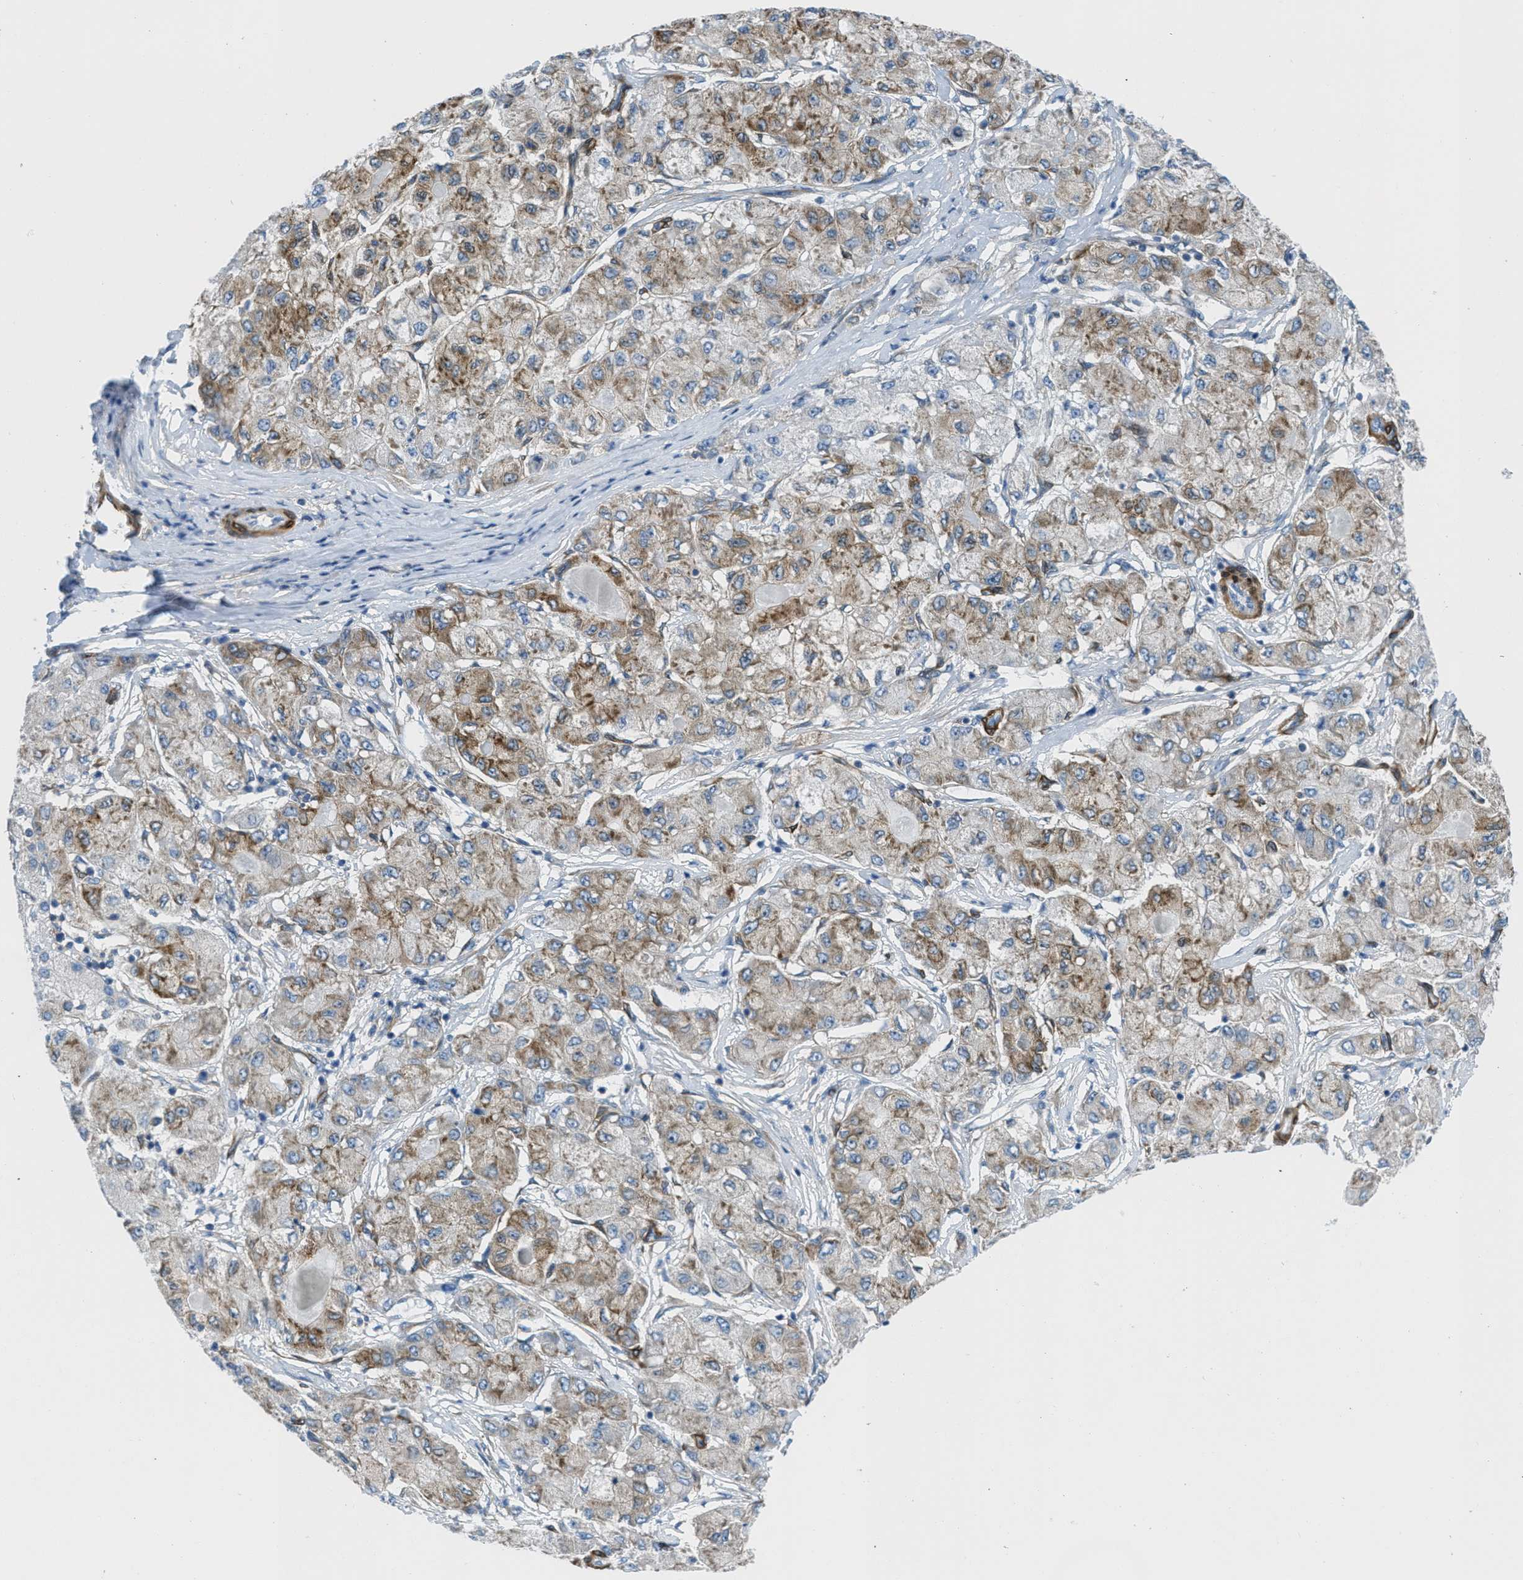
{"staining": {"intensity": "moderate", "quantity": ">75%", "location": "cytoplasmic/membranous"}, "tissue": "liver cancer", "cell_type": "Tumor cells", "image_type": "cancer", "snomed": [{"axis": "morphology", "description": "Carcinoma, Hepatocellular, NOS"}, {"axis": "topography", "description": "Liver"}], "caption": "Liver hepatocellular carcinoma stained with a brown dye reveals moderate cytoplasmic/membranous positive positivity in approximately >75% of tumor cells.", "gene": "MAPRE2", "patient": {"sex": "male", "age": 80}}